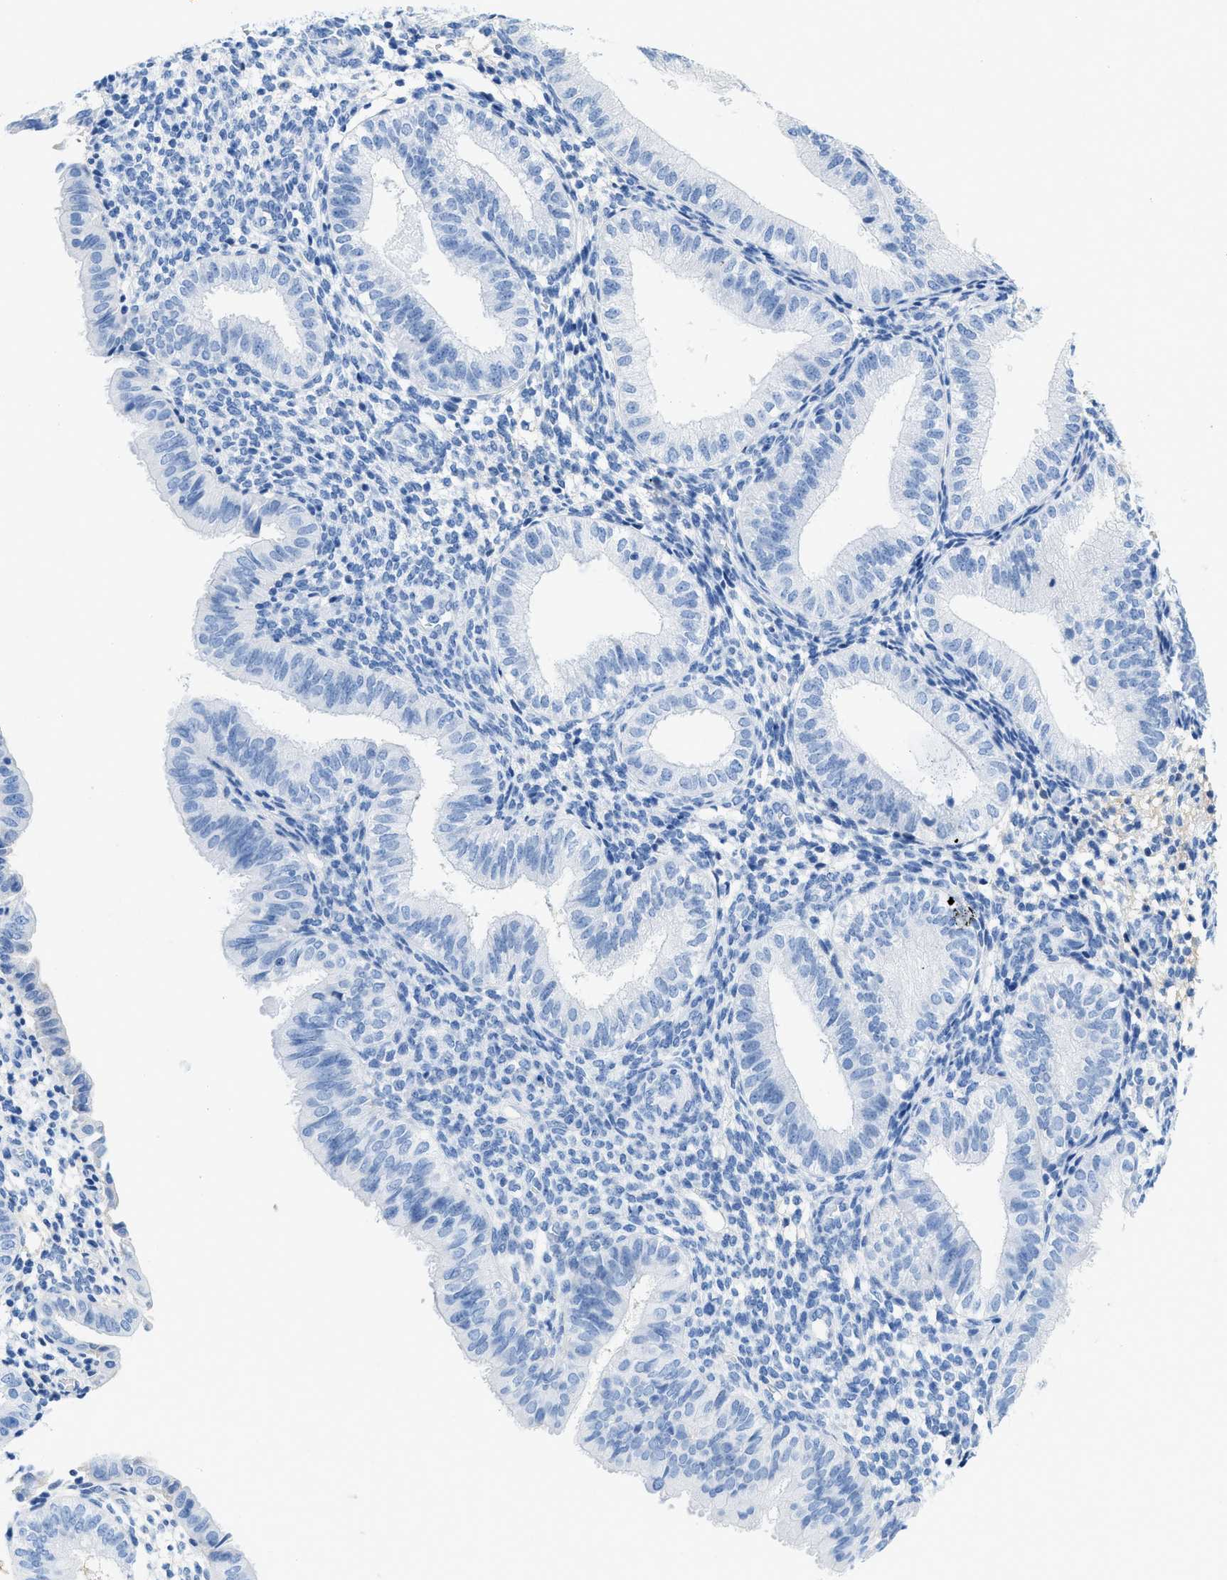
{"staining": {"intensity": "negative", "quantity": "none", "location": "none"}, "tissue": "endometrium", "cell_type": "Cells in endometrial stroma", "image_type": "normal", "snomed": [{"axis": "morphology", "description": "Normal tissue, NOS"}, {"axis": "topography", "description": "Endometrium"}], "caption": "There is no significant staining in cells in endometrial stroma of endometrium.", "gene": "COL3A1", "patient": {"sex": "female", "age": 39}}